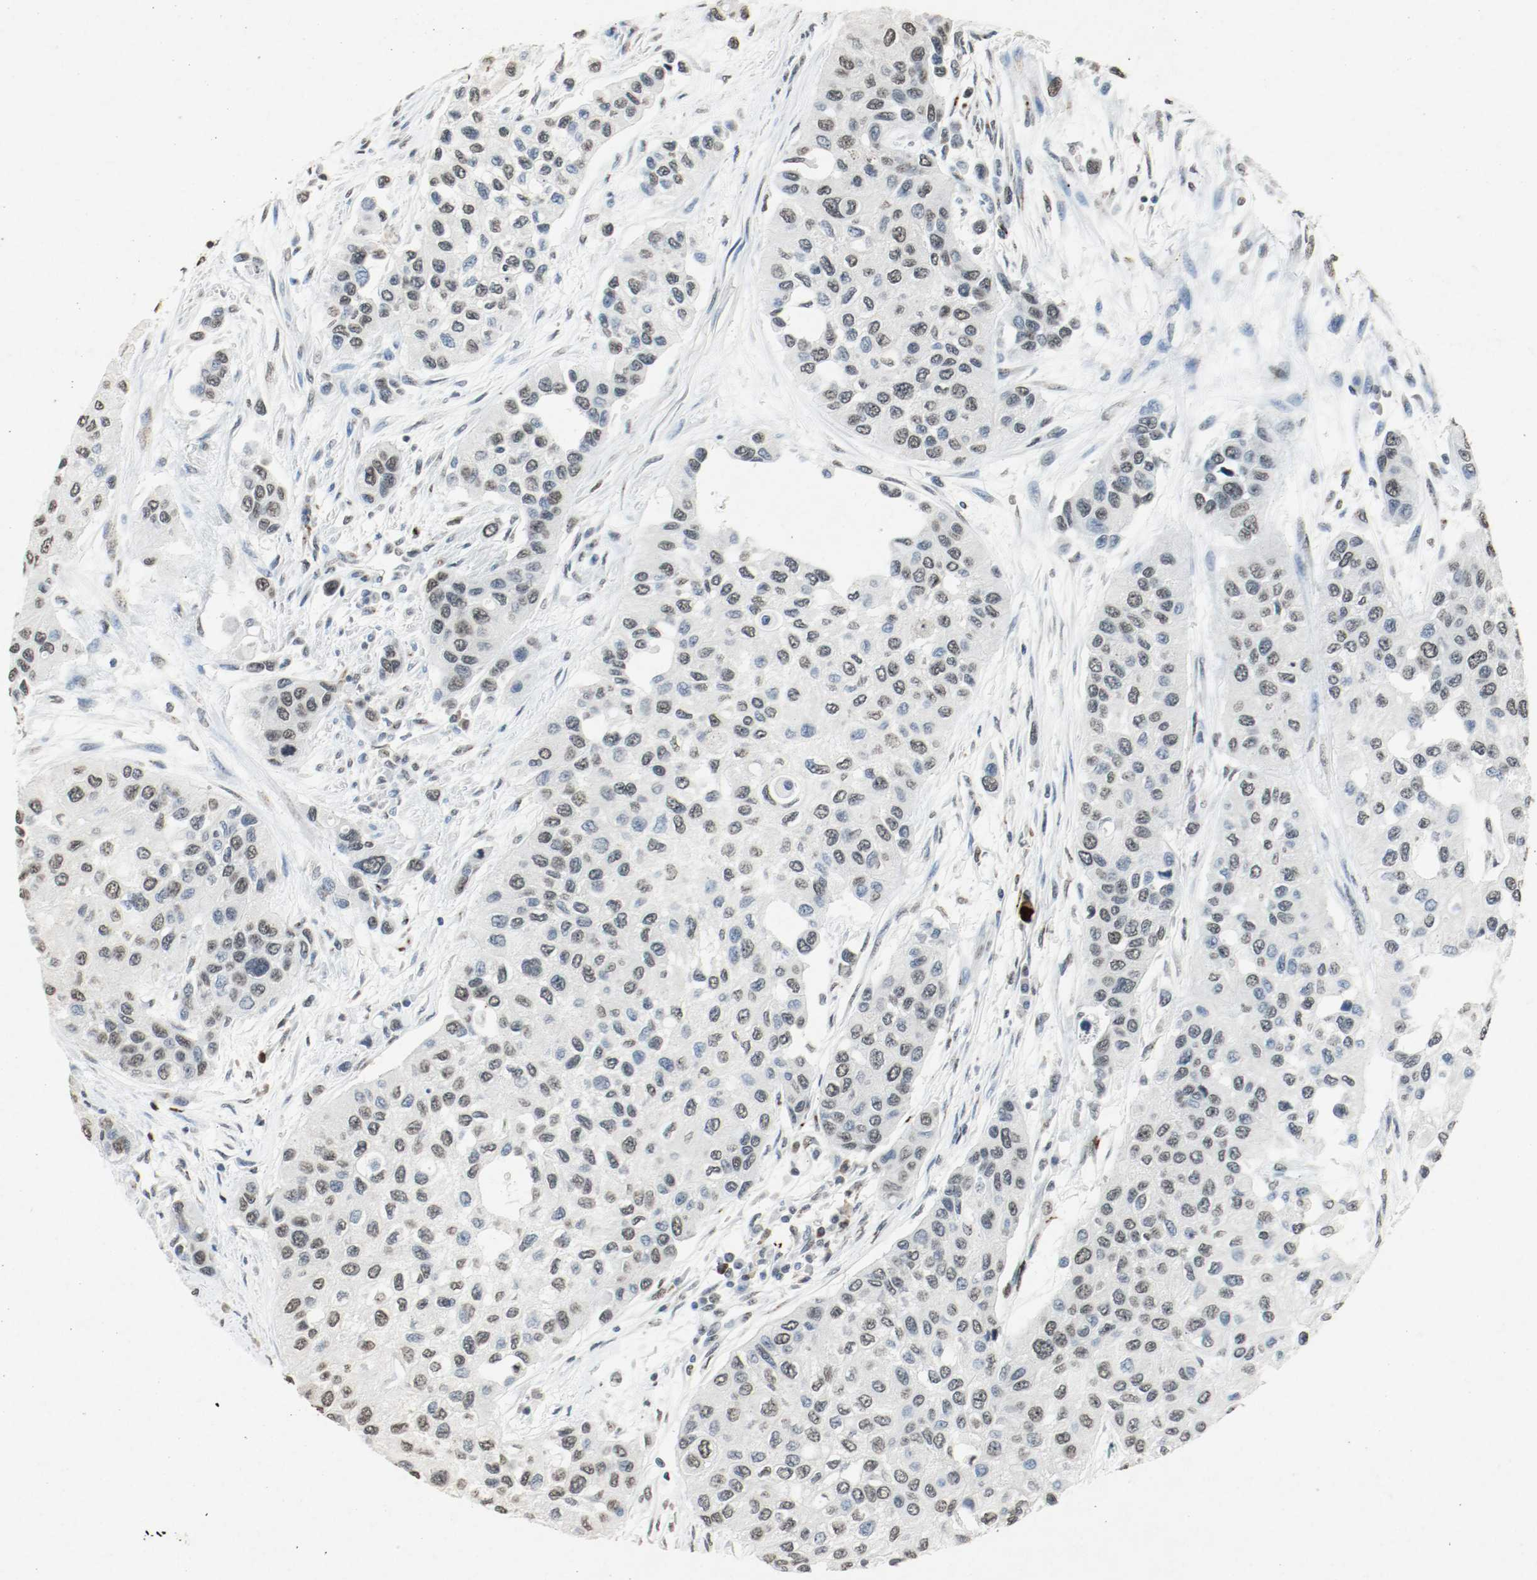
{"staining": {"intensity": "moderate", "quantity": ">75%", "location": "nuclear"}, "tissue": "urothelial cancer", "cell_type": "Tumor cells", "image_type": "cancer", "snomed": [{"axis": "morphology", "description": "Urothelial carcinoma, High grade"}, {"axis": "topography", "description": "Urinary bladder"}], "caption": "Tumor cells reveal medium levels of moderate nuclear expression in about >75% of cells in human urothelial cancer. (IHC, brightfield microscopy, high magnification).", "gene": "DNMT1", "patient": {"sex": "female", "age": 56}}